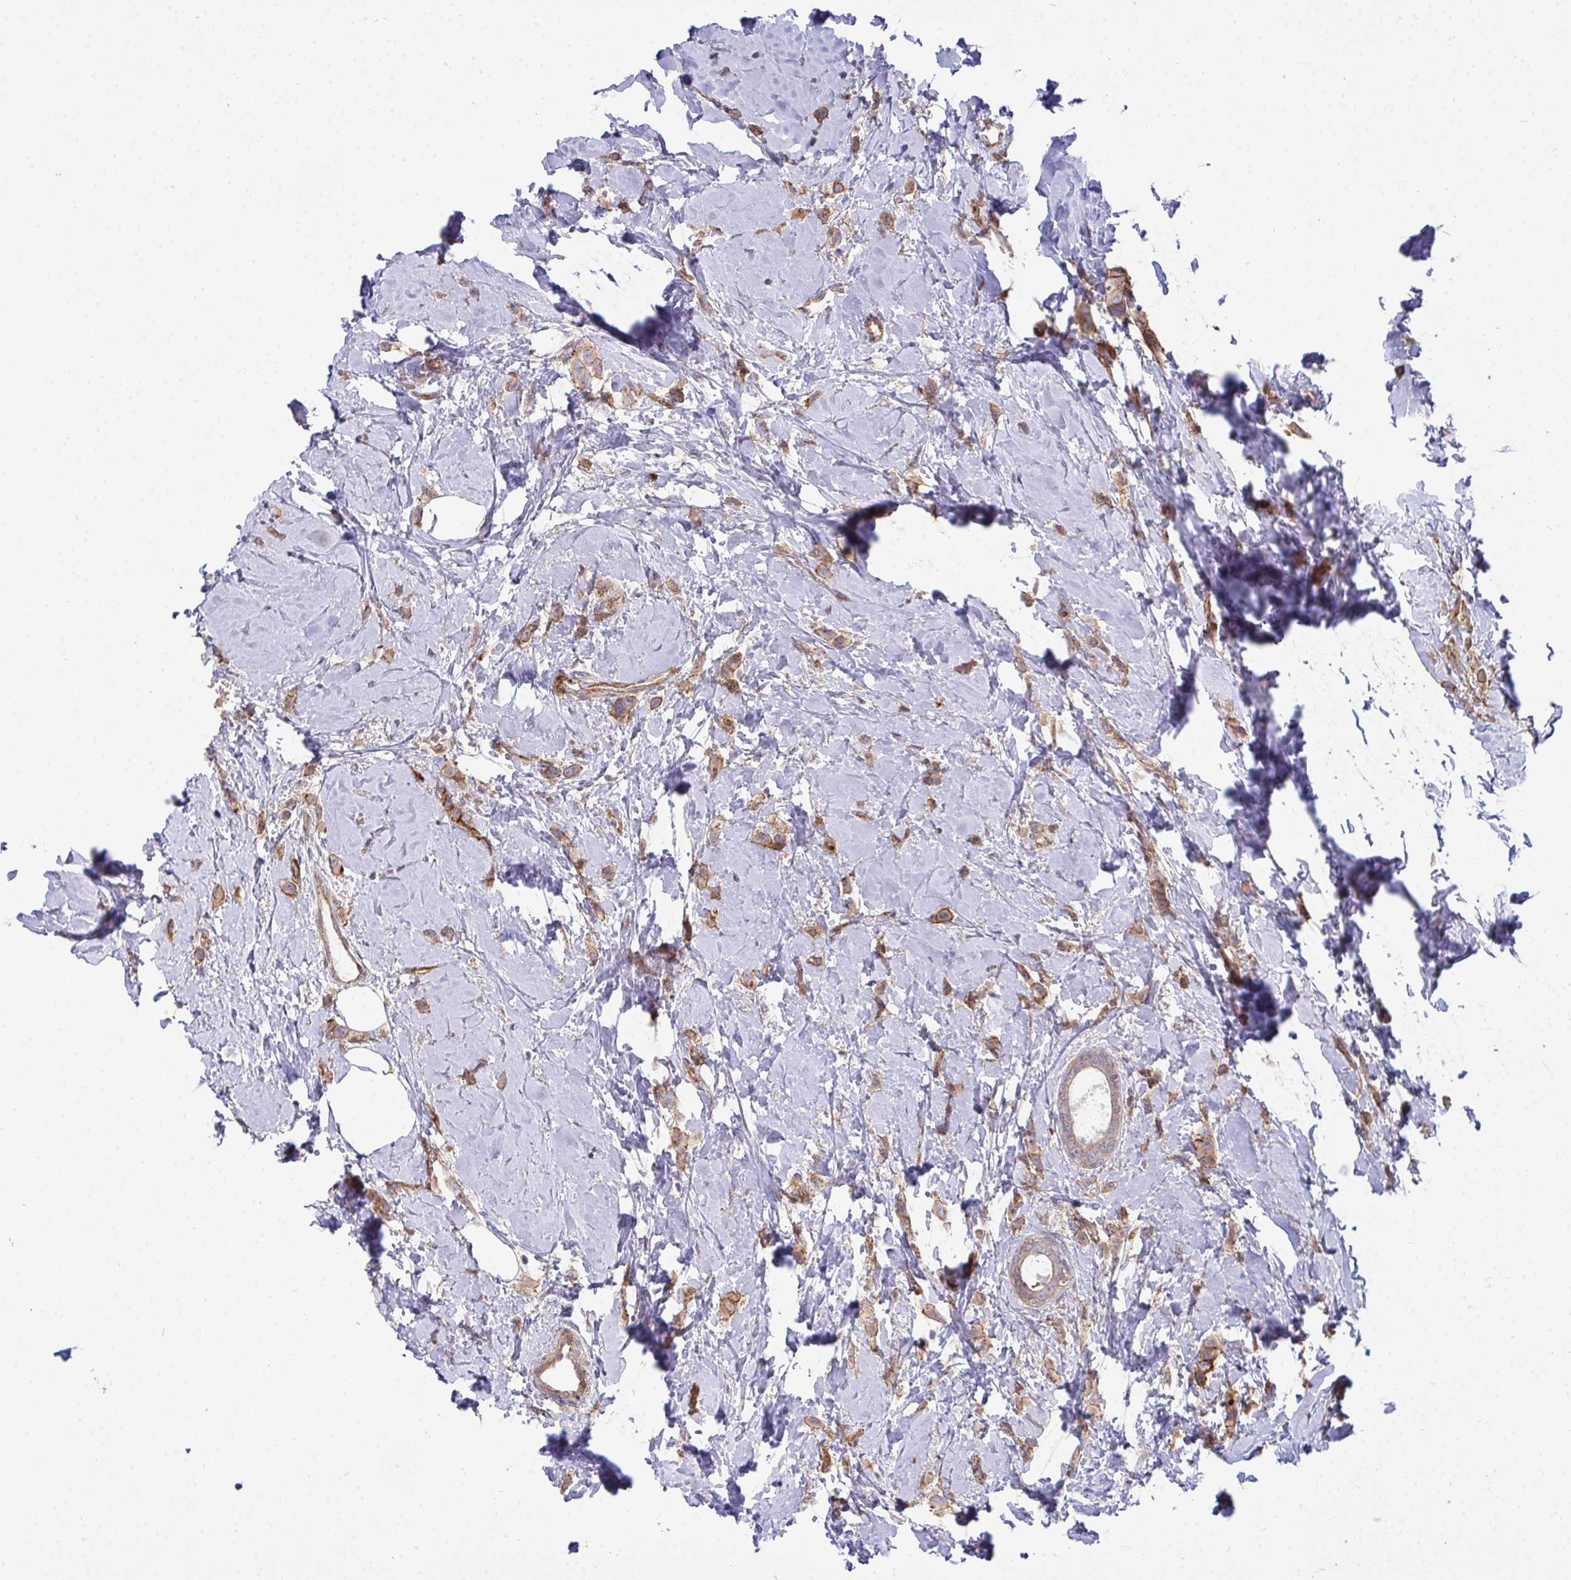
{"staining": {"intensity": "moderate", "quantity": ">75%", "location": "cytoplasmic/membranous"}, "tissue": "breast cancer", "cell_type": "Tumor cells", "image_type": "cancer", "snomed": [{"axis": "morphology", "description": "Lobular carcinoma"}, {"axis": "topography", "description": "Breast"}], "caption": "Protein staining exhibits moderate cytoplasmic/membranous staining in approximately >75% of tumor cells in breast lobular carcinoma.", "gene": "SH2D1B", "patient": {"sex": "female", "age": 66}}